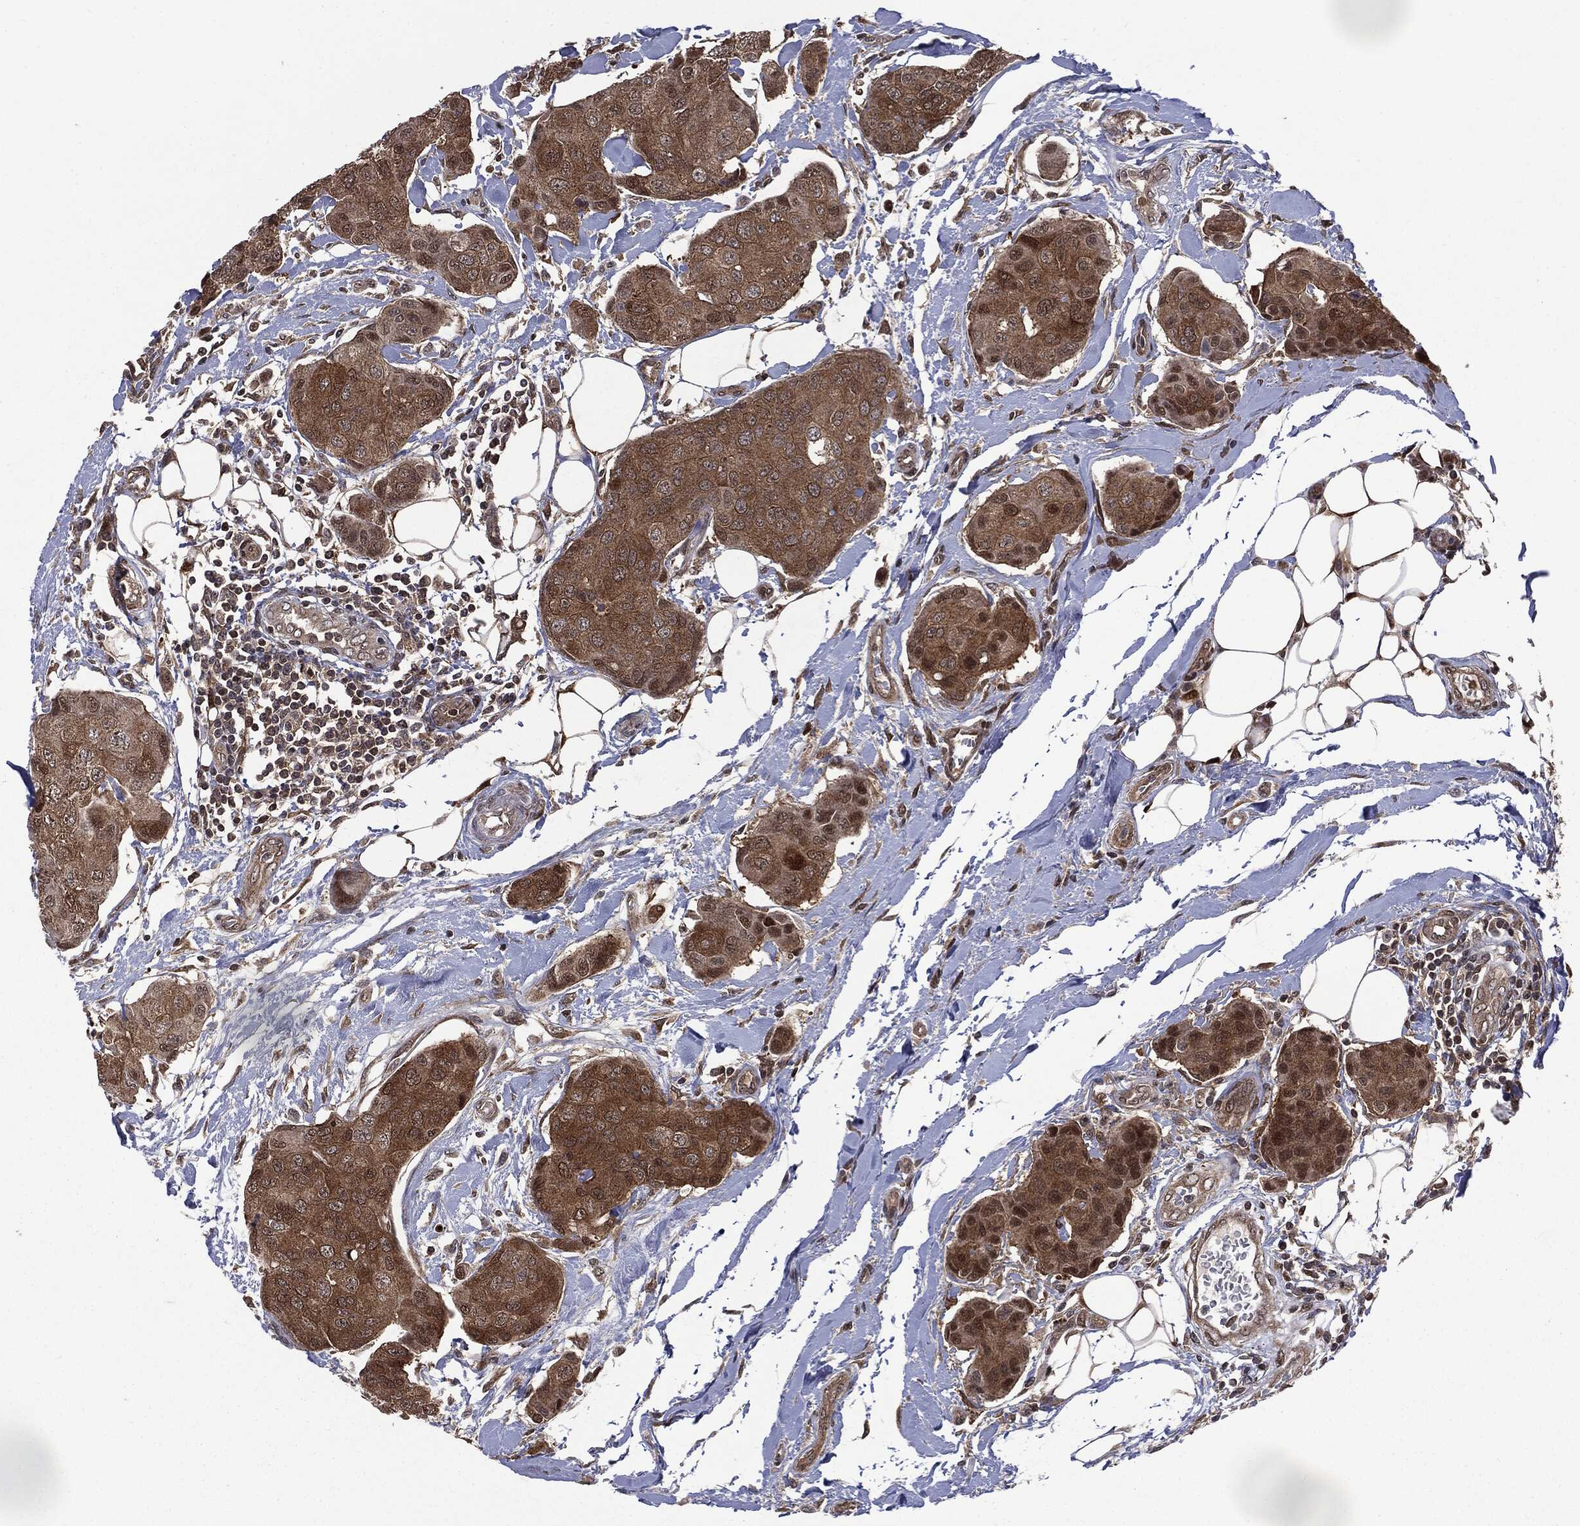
{"staining": {"intensity": "strong", "quantity": ">75%", "location": "cytoplasmic/membranous"}, "tissue": "breast cancer", "cell_type": "Tumor cells", "image_type": "cancer", "snomed": [{"axis": "morphology", "description": "Duct carcinoma"}, {"axis": "topography", "description": "Breast"}, {"axis": "topography", "description": "Lymph node"}], "caption": "This histopathology image exhibits immunohistochemistry staining of human breast cancer (infiltrating ductal carcinoma), with high strong cytoplasmic/membranous expression in approximately >75% of tumor cells.", "gene": "GPI", "patient": {"sex": "female", "age": 80}}